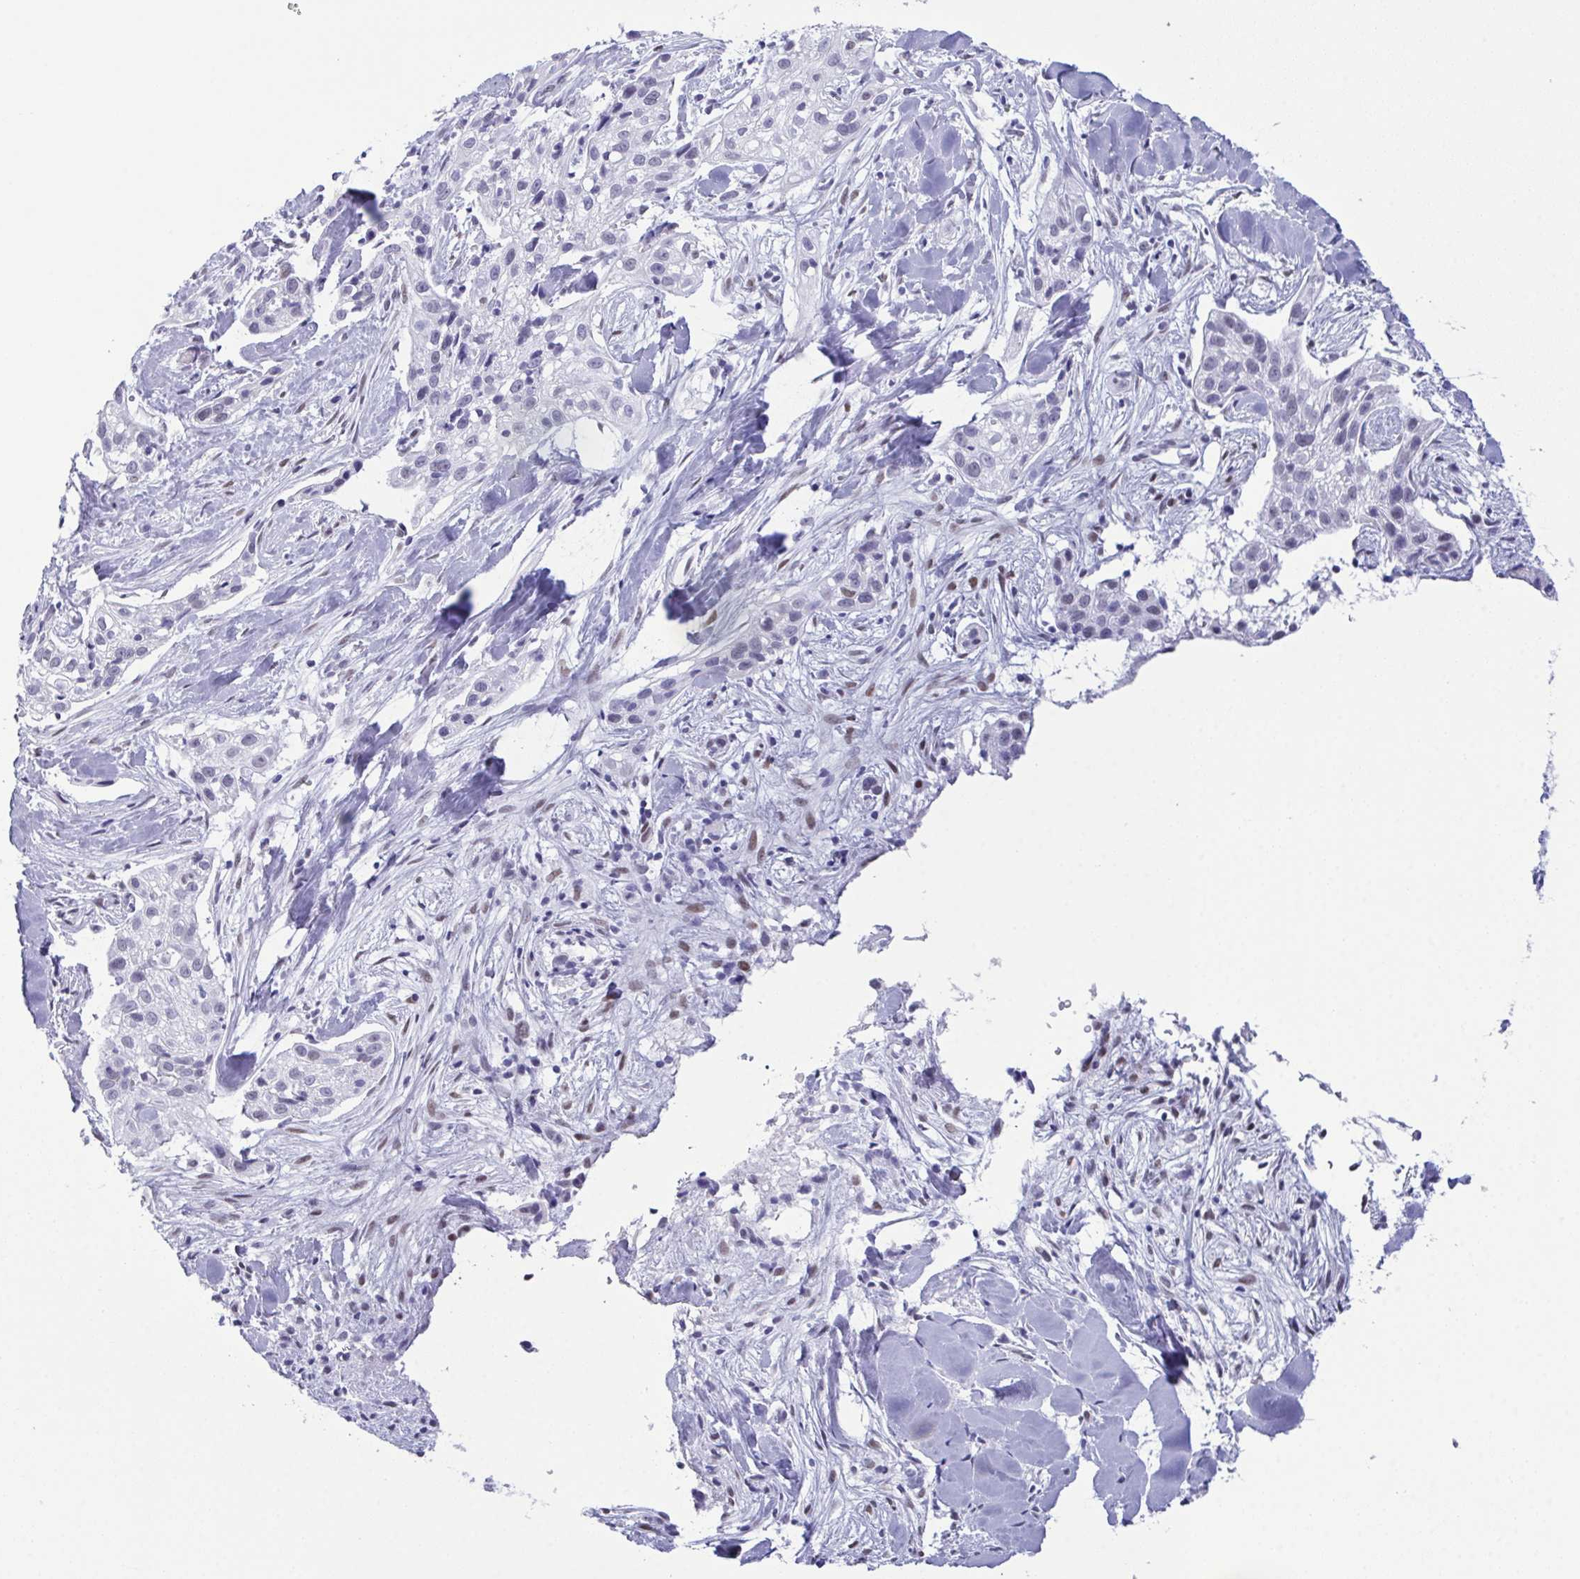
{"staining": {"intensity": "negative", "quantity": "none", "location": "none"}, "tissue": "skin cancer", "cell_type": "Tumor cells", "image_type": "cancer", "snomed": [{"axis": "morphology", "description": "Squamous cell carcinoma, NOS"}, {"axis": "topography", "description": "Skin"}], "caption": "This is an immunohistochemistry (IHC) photomicrograph of skin cancer (squamous cell carcinoma). There is no staining in tumor cells.", "gene": "SUGP2", "patient": {"sex": "male", "age": 82}}